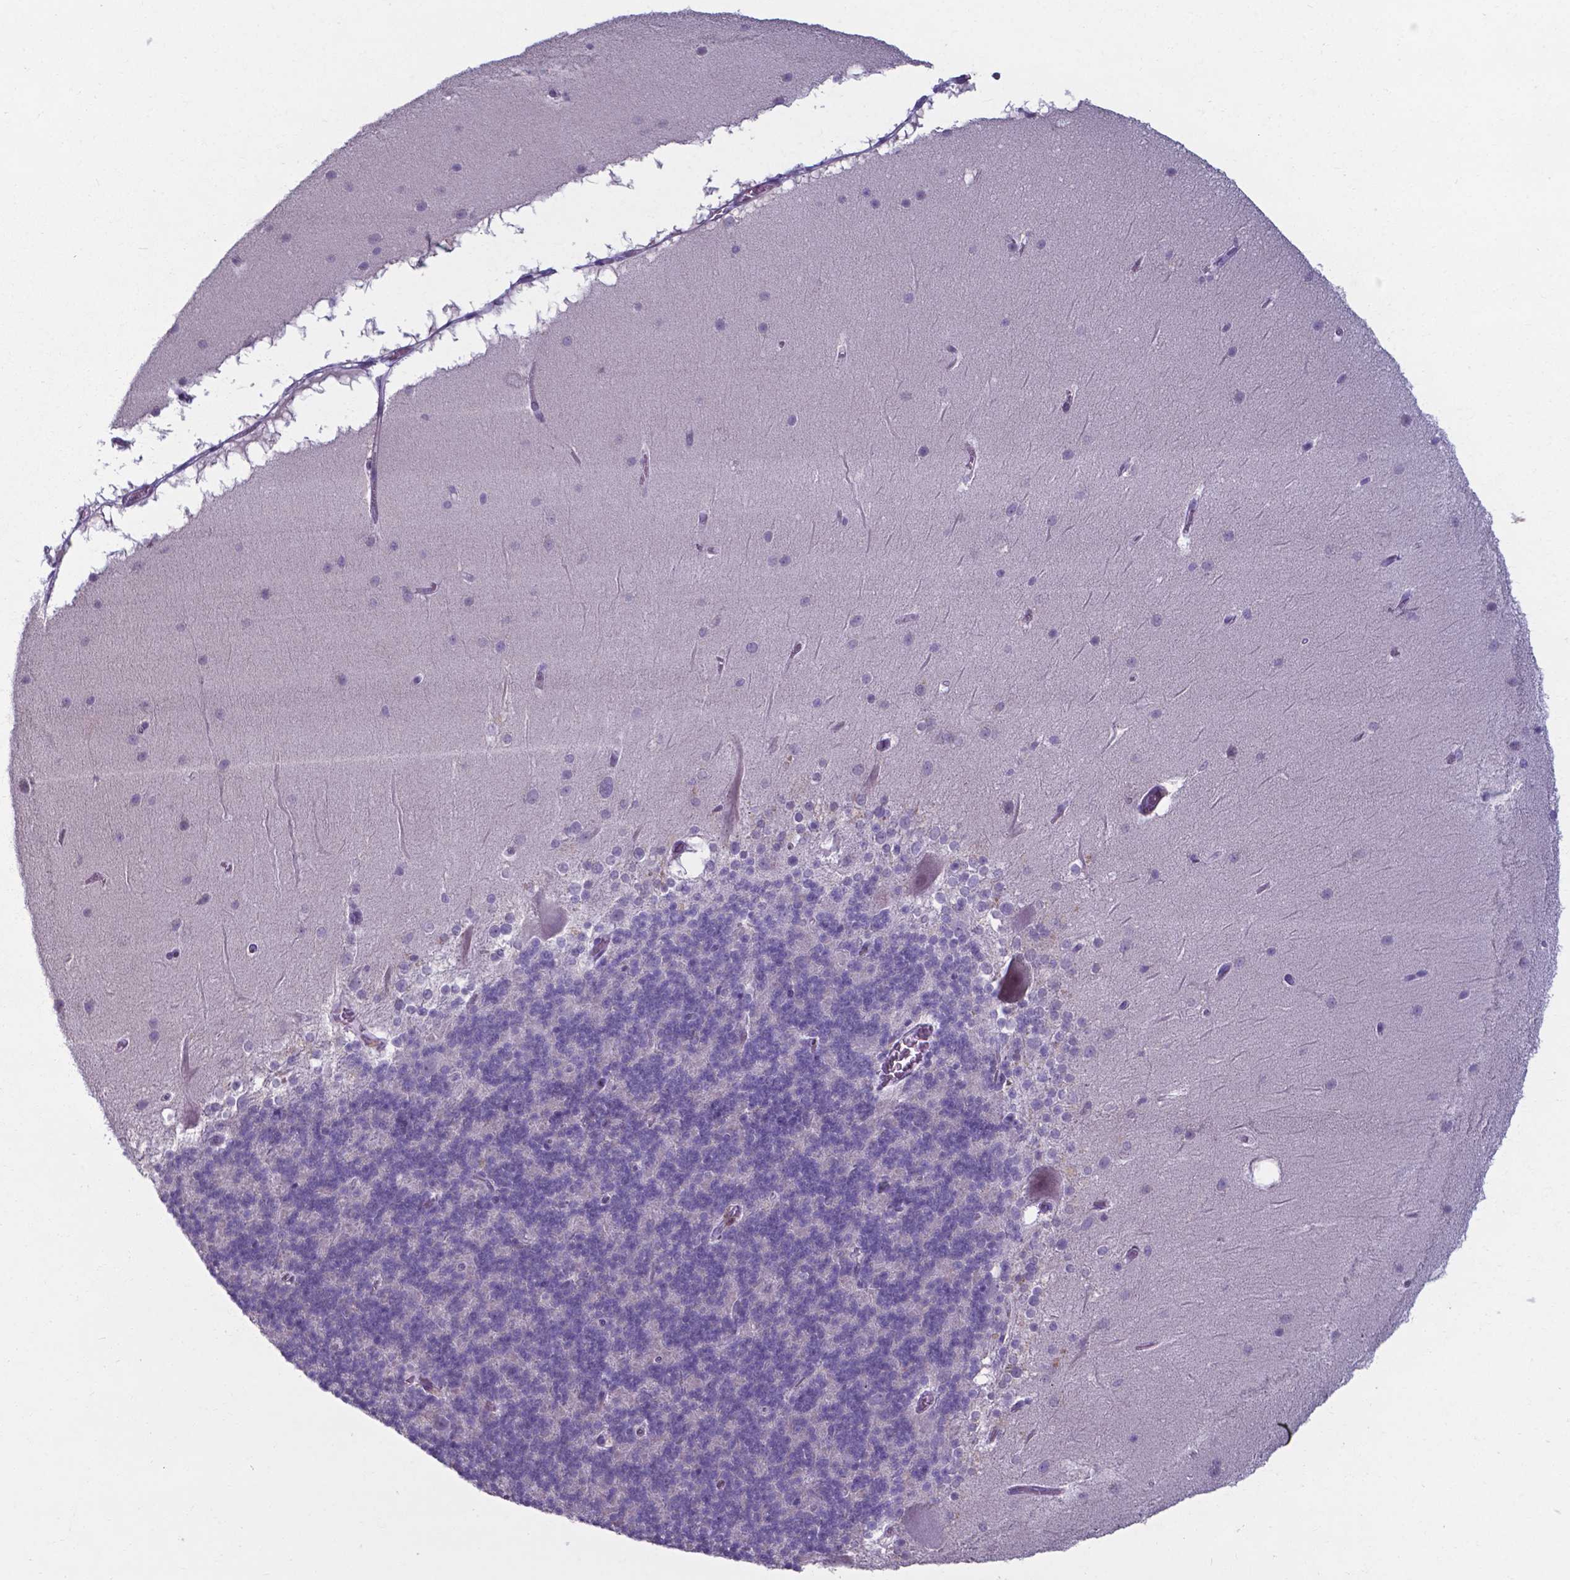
{"staining": {"intensity": "negative", "quantity": "none", "location": "none"}, "tissue": "cerebellum", "cell_type": "Cells in granular layer", "image_type": "normal", "snomed": [{"axis": "morphology", "description": "Normal tissue, NOS"}, {"axis": "topography", "description": "Cerebellum"}], "caption": "Immunohistochemistry histopathology image of unremarkable human cerebellum stained for a protein (brown), which exhibits no expression in cells in granular layer.", "gene": "AP5B1", "patient": {"sex": "female", "age": 19}}